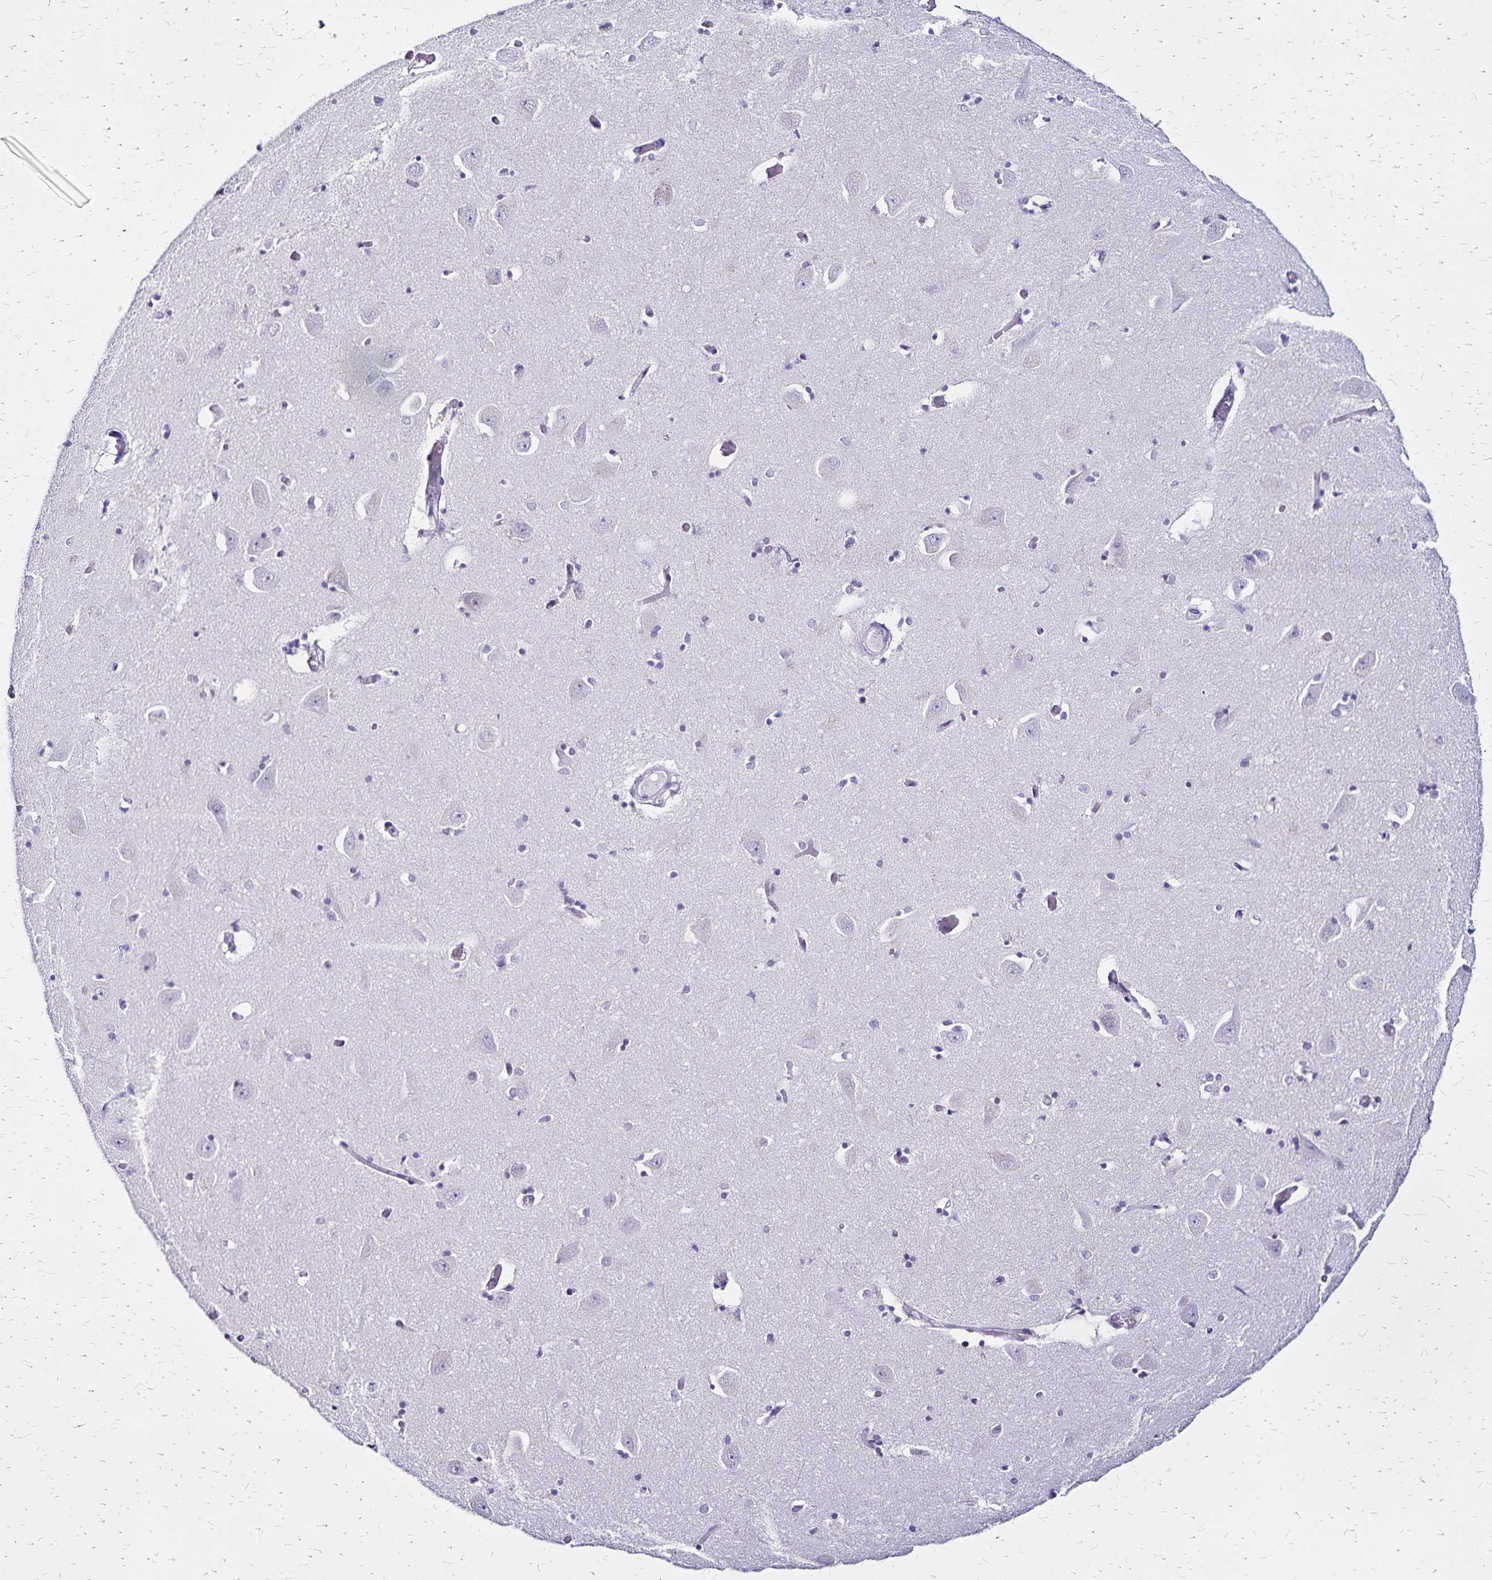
{"staining": {"intensity": "negative", "quantity": "none", "location": "none"}, "tissue": "caudate", "cell_type": "Glial cells", "image_type": "normal", "snomed": [{"axis": "morphology", "description": "Normal tissue, NOS"}, {"axis": "topography", "description": "Lateral ventricle wall"}, {"axis": "topography", "description": "Hippocampus"}], "caption": "A micrograph of human caudate is negative for staining in glial cells. (DAB immunohistochemistry visualized using brightfield microscopy, high magnification).", "gene": "LIN28B", "patient": {"sex": "female", "age": 63}}